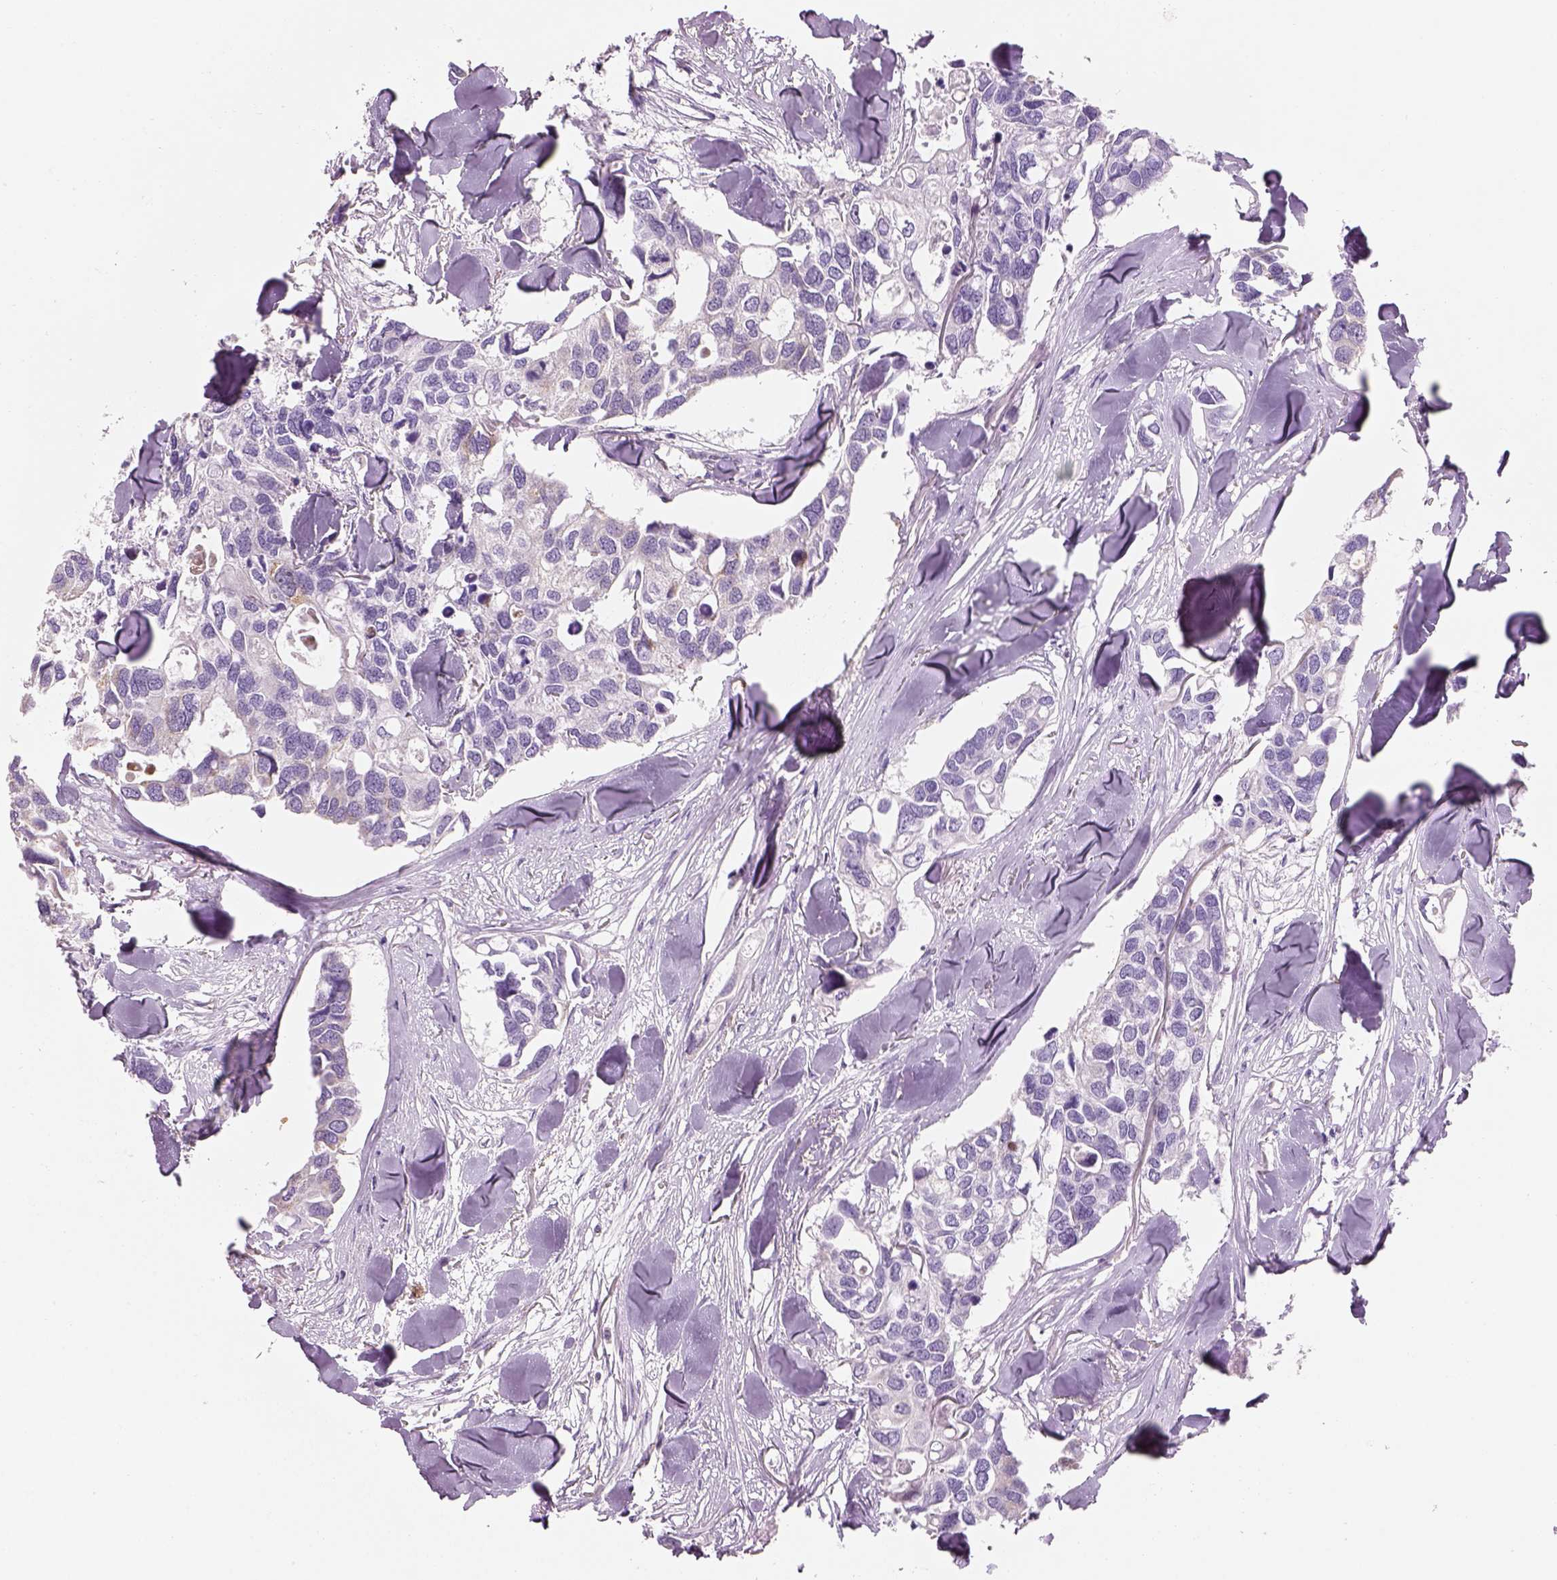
{"staining": {"intensity": "negative", "quantity": "none", "location": "none"}, "tissue": "breast cancer", "cell_type": "Tumor cells", "image_type": "cancer", "snomed": [{"axis": "morphology", "description": "Duct carcinoma"}, {"axis": "topography", "description": "Breast"}], "caption": "High magnification brightfield microscopy of intraductal carcinoma (breast) stained with DAB (3,3'-diaminobenzidine) (brown) and counterstained with hematoxylin (blue): tumor cells show no significant staining. The staining was performed using DAB to visualize the protein expression in brown, while the nuclei were stained in blue with hematoxylin (Magnification: 20x).", "gene": "IFT52", "patient": {"sex": "female", "age": 83}}